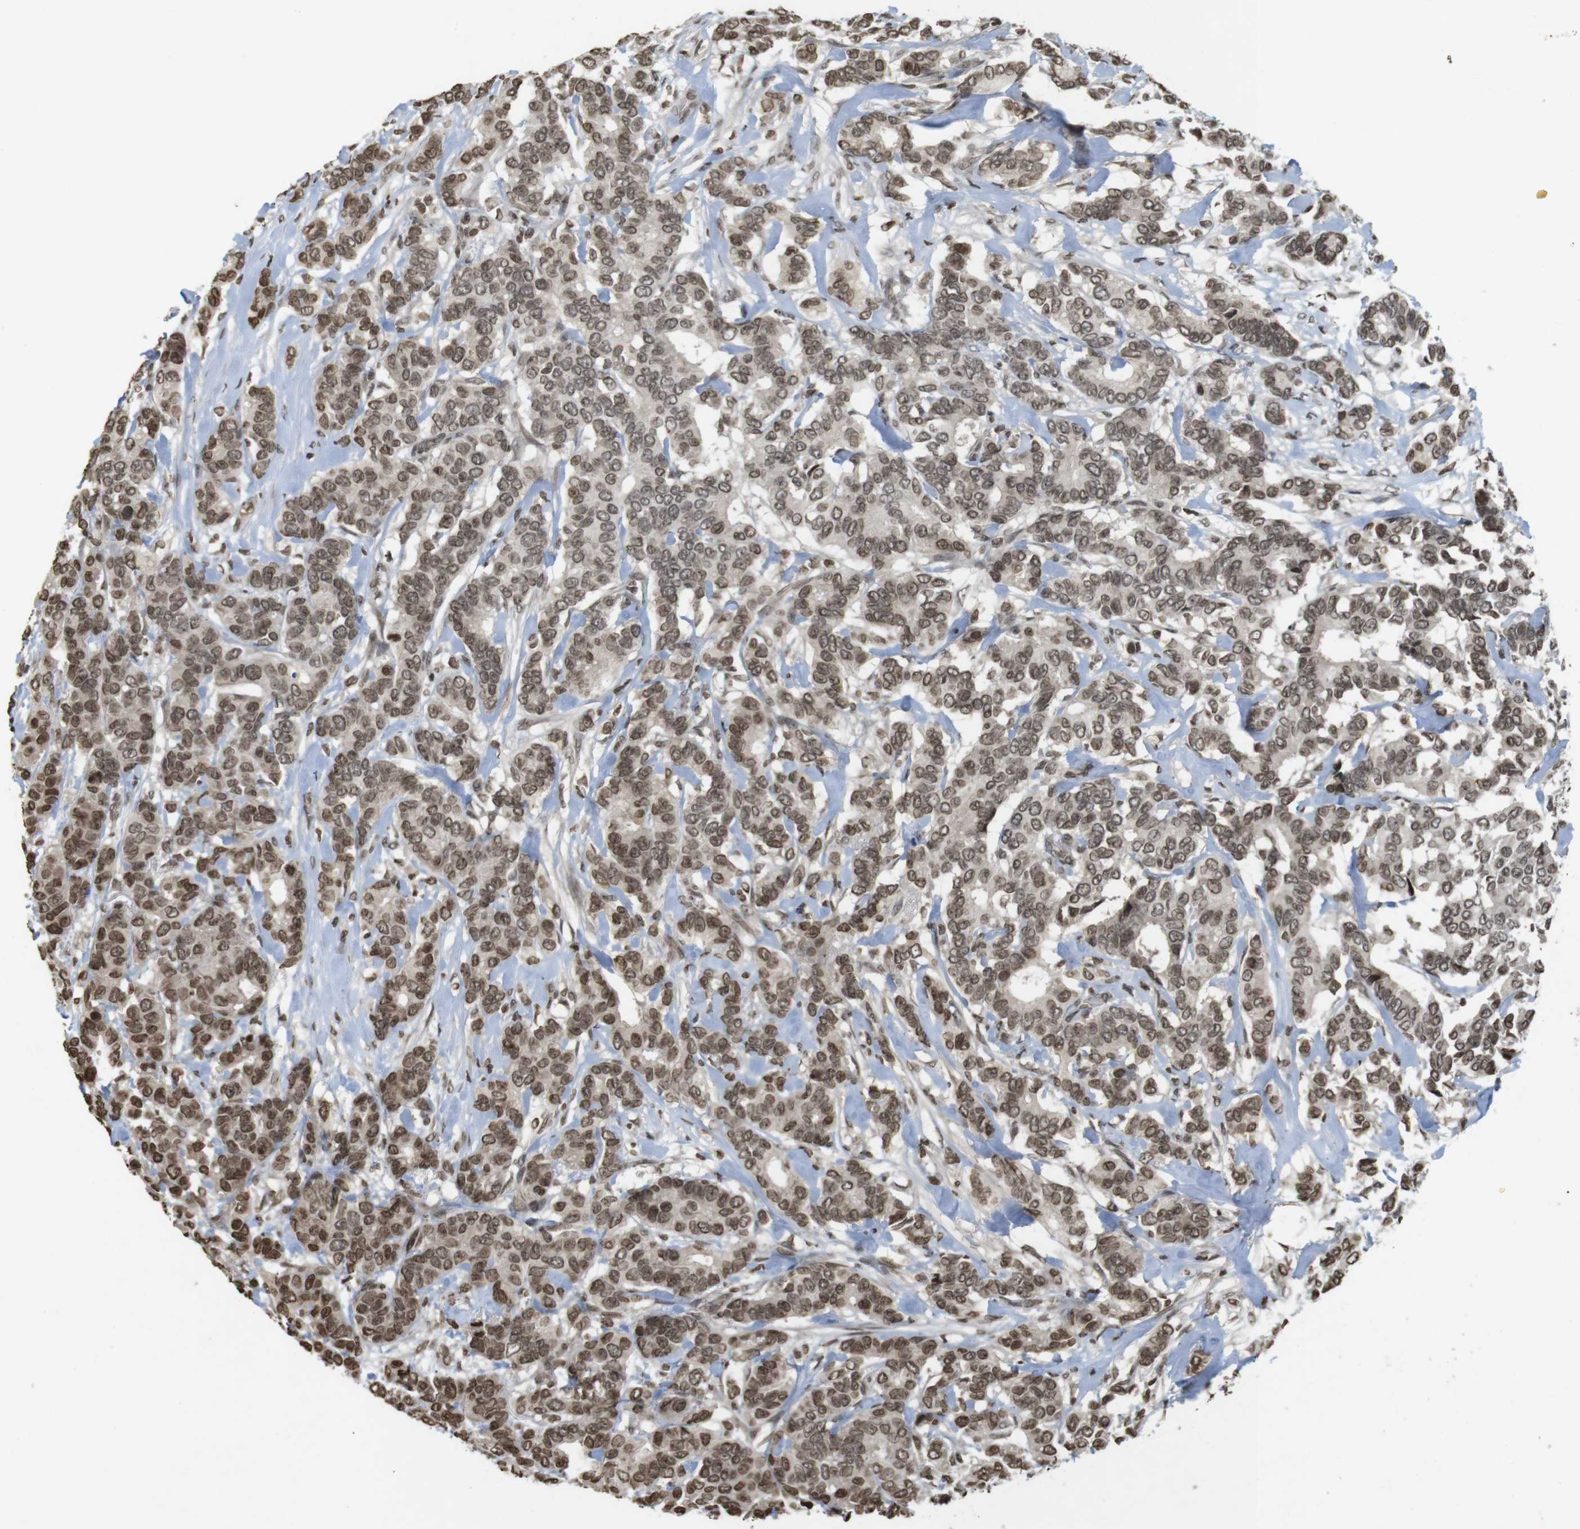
{"staining": {"intensity": "moderate", "quantity": ">75%", "location": "cytoplasmic/membranous,nuclear"}, "tissue": "breast cancer", "cell_type": "Tumor cells", "image_type": "cancer", "snomed": [{"axis": "morphology", "description": "Duct carcinoma"}, {"axis": "topography", "description": "Breast"}], "caption": "Breast infiltrating ductal carcinoma was stained to show a protein in brown. There is medium levels of moderate cytoplasmic/membranous and nuclear staining in about >75% of tumor cells.", "gene": "FOXA3", "patient": {"sex": "female", "age": 87}}